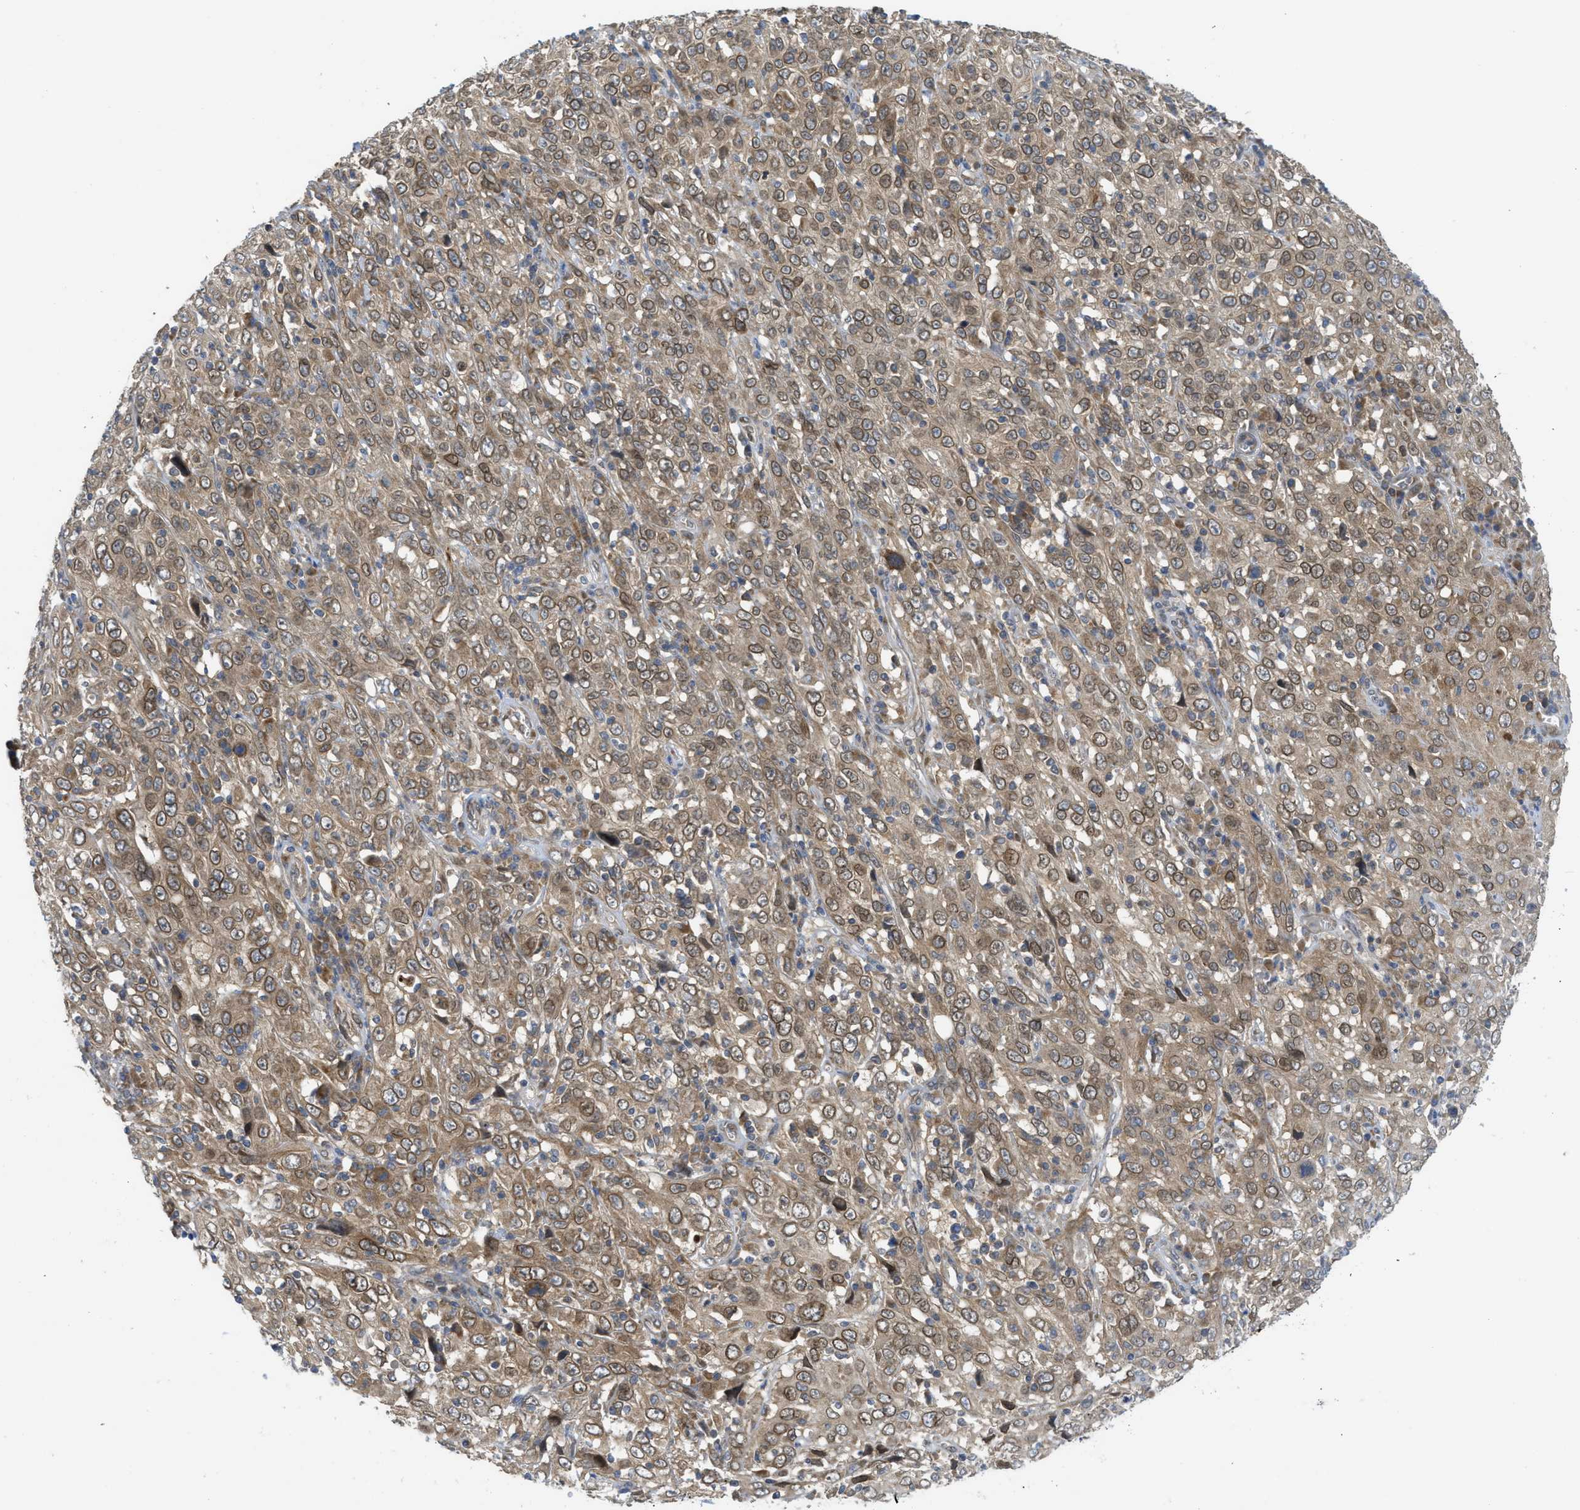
{"staining": {"intensity": "moderate", "quantity": ">75%", "location": "cytoplasmic/membranous,nuclear"}, "tissue": "cervical cancer", "cell_type": "Tumor cells", "image_type": "cancer", "snomed": [{"axis": "morphology", "description": "Squamous cell carcinoma, NOS"}, {"axis": "topography", "description": "Cervix"}], "caption": "An IHC histopathology image of tumor tissue is shown. Protein staining in brown shows moderate cytoplasmic/membranous and nuclear positivity in cervical cancer (squamous cell carcinoma) within tumor cells.", "gene": "EIF2AK3", "patient": {"sex": "female", "age": 46}}